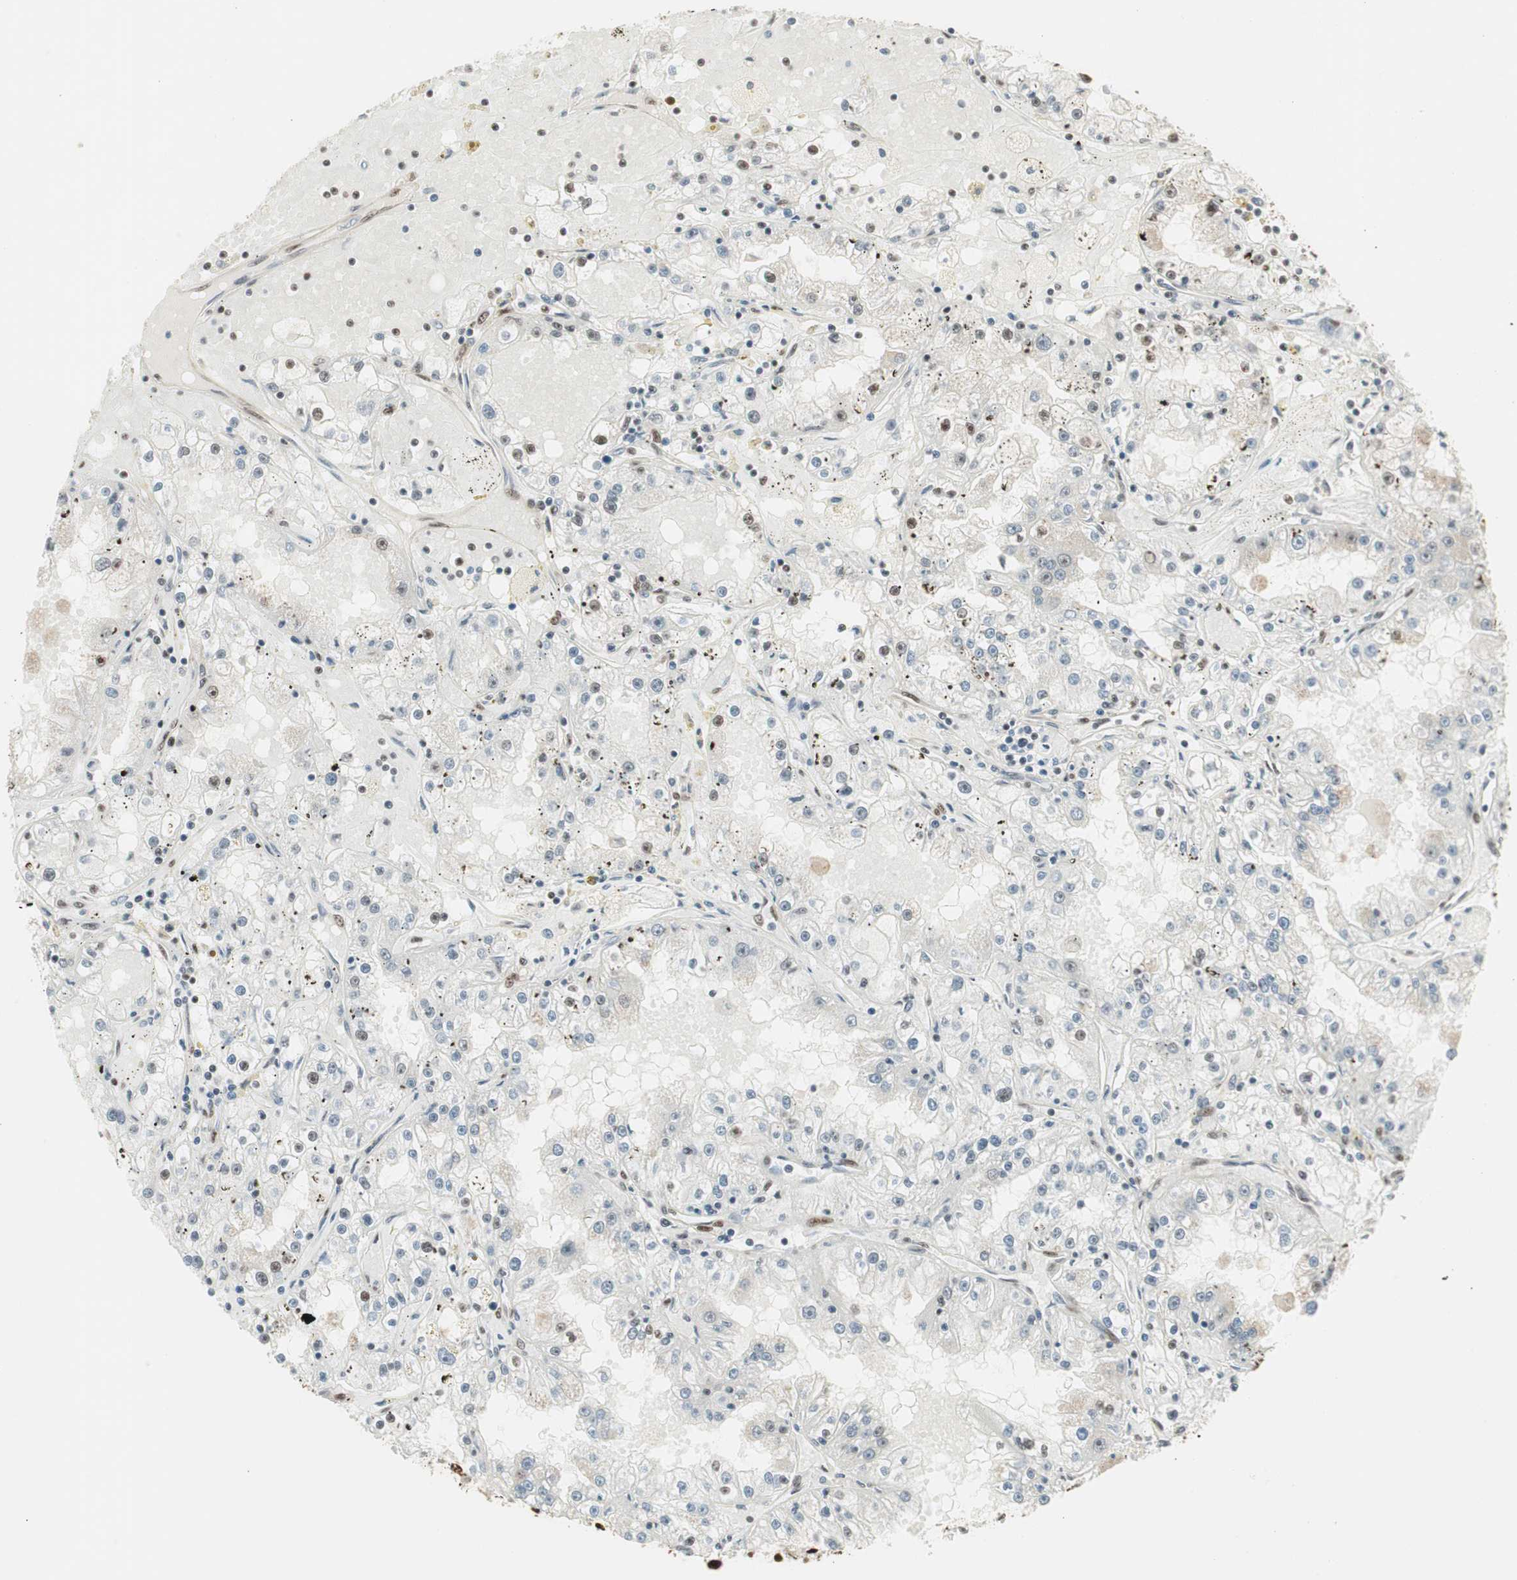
{"staining": {"intensity": "moderate", "quantity": "<25%", "location": "nuclear"}, "tissue": "renal cancer", "cell_type": "Tumor cells", "image_type": "cancer", "snomed": [{"axis": "morphology", "description": "Adenocarcinoma, NOS"}, {"axis": "topography", "description": "Kidney"}], "caption": "Moderate nuclear positivity is present in about <25% of tumor cells in adenocarcinoma (renal).", "gene": "HEXIM1", "patient": {"sex": "male", "age": 56}}